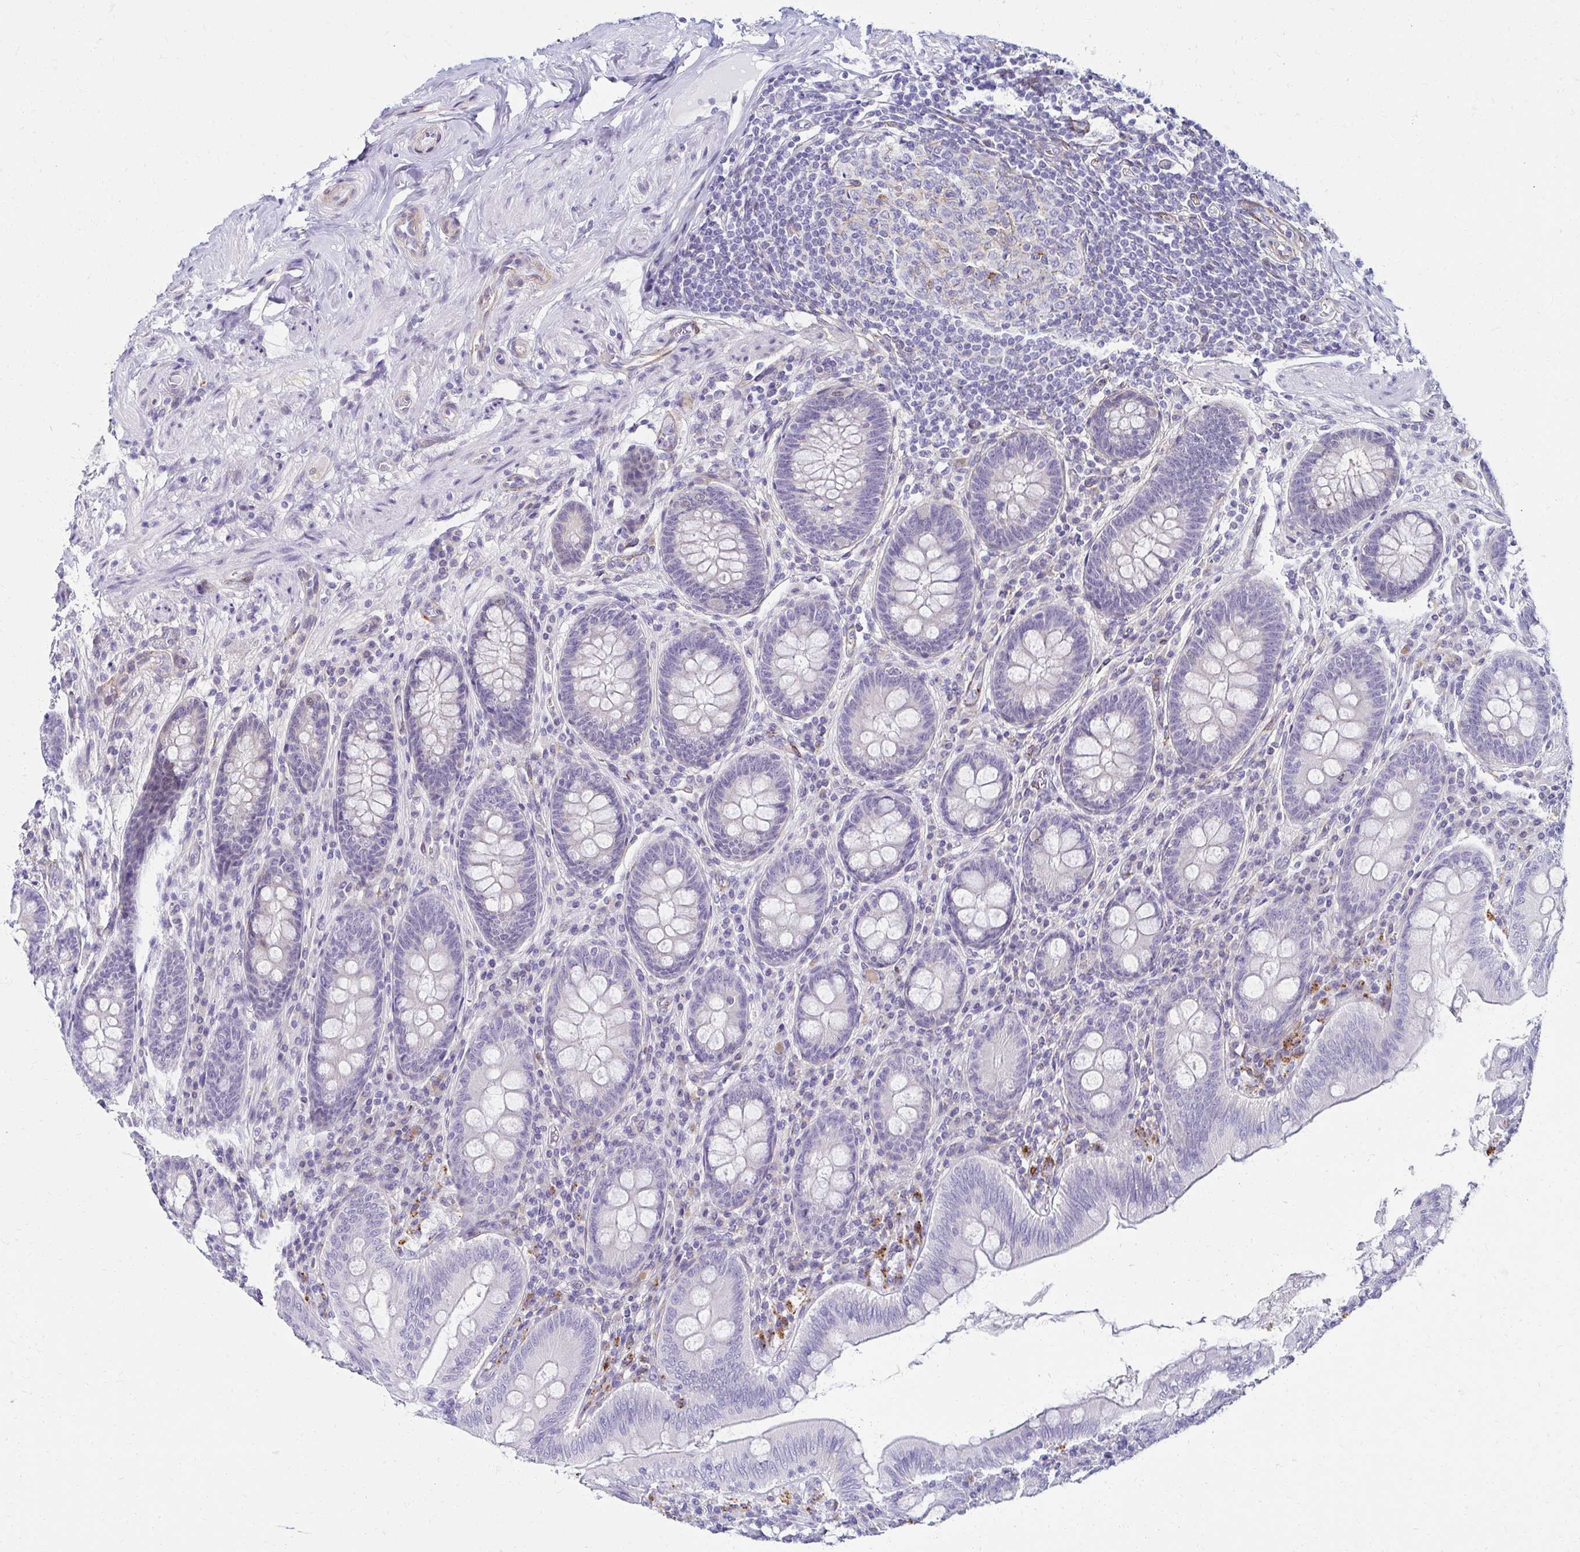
{"staining": {"intensity": "negative", "quantity": "none", "location": "none"}, "tissue": "appendix", "cell_type": "Glandular cells", "image_type": "normal", "snomed": [{"axis": "morphology", "description": "Normal tissue, NOS"}, {"axis": "topography", "description": "Appendix"}], "caption": "Immunohistochemistry (IHC) of normal appendix displays no expression in glandular cells.", "gene": "ANKRD62", "patient": {"sex": "male", "age": 71}}